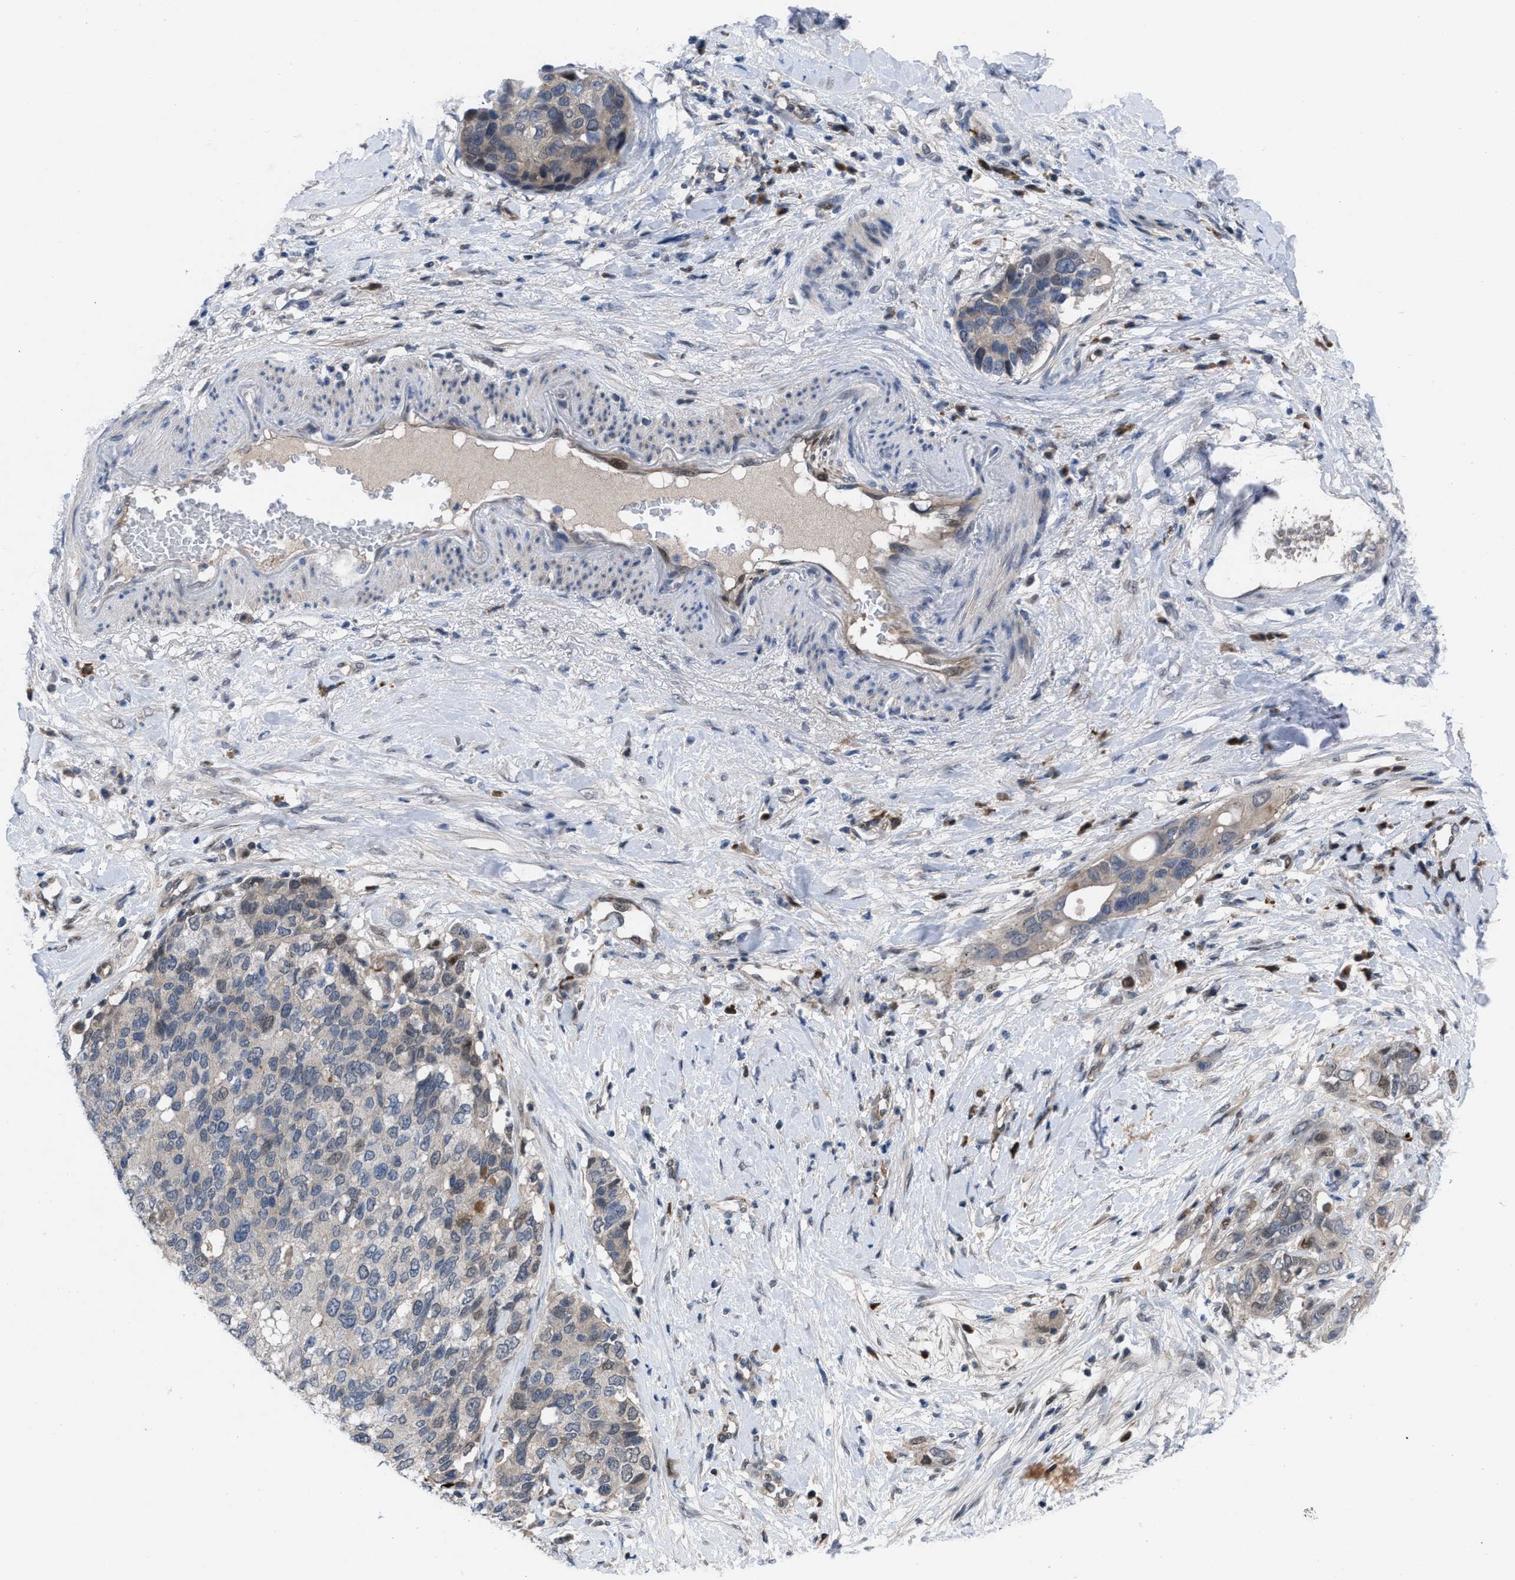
{"staining": {"intensity": "weak", "quantity": "25%-75%", "location": "cytoplasmic/membranous"}, "tissue": "pancreatic cancer", "cell_type": "Tumor cells", "image_type": "cancer", "snomed": [{"axis": "morphology", "description": "Adenocarcinoma, NOS"}, {"axis": "topography", "description": "Pancreas"}], "caption": "A micrograph of adenocarcinoma (pancreatic) stained for a protein displays weak cytoplasmic/membranous brown staining in tumor cells.", "gene": "IL17RE", "patient": {"sex": "female", "age": 56}}